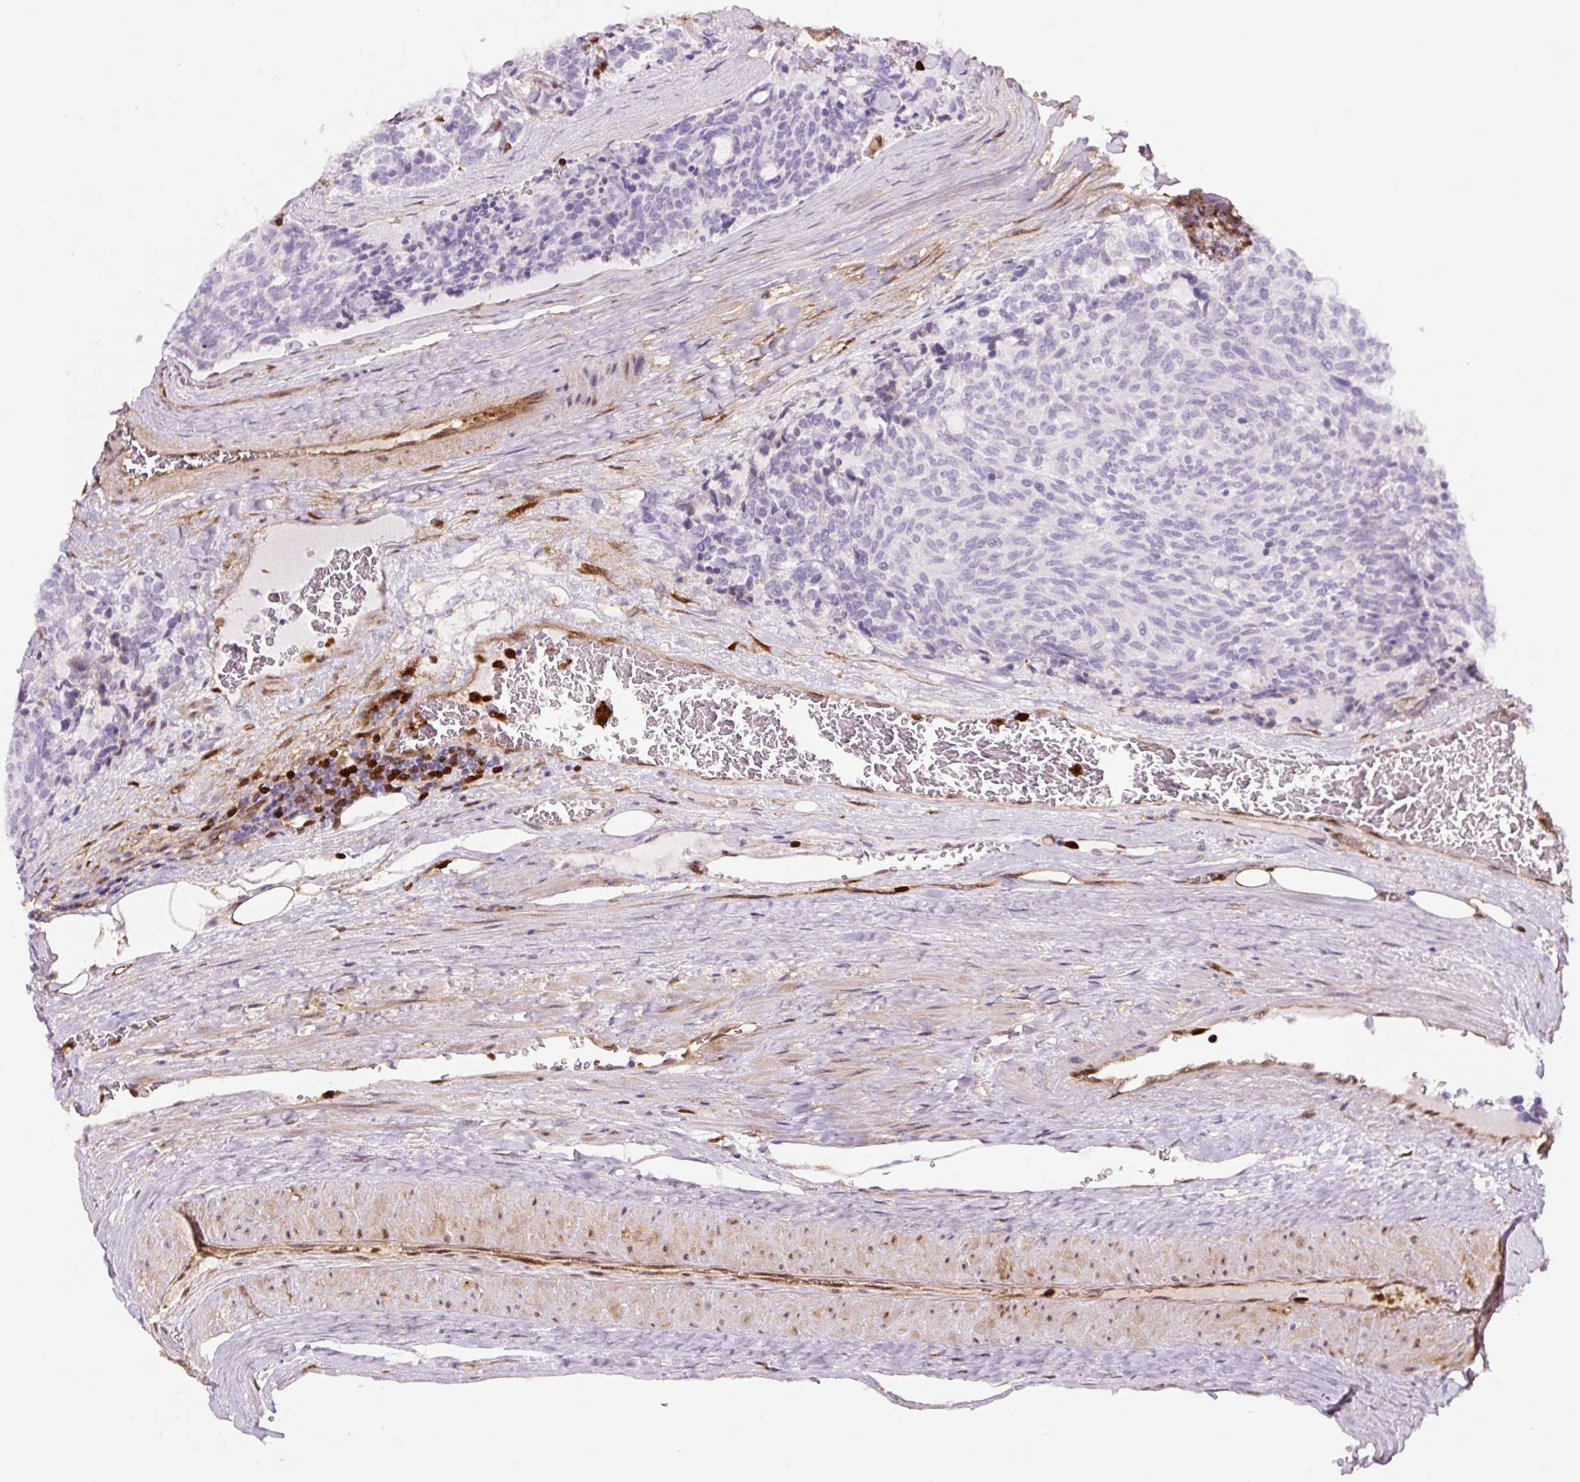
{"staining": {"intensity": "negative", "quantity": "none", "location": "none"}, "tissue": "carcinoid", "cell_type": "Tumor cells", "image_type": "cancer", "snomed": [{"axis": "morphology", "description": "Carcinoid, malignant, NOS"}, {"axis": "topography", "description": "Pancreas"}], "caption": "Tumor cells show no significant protein staining in malignant carcinoid. (DAB immunohistochemistry (IHC) with hematoxylin counter stain).", "gene": "ANXA1", "patient": {"sex": "female", "age": 54}}